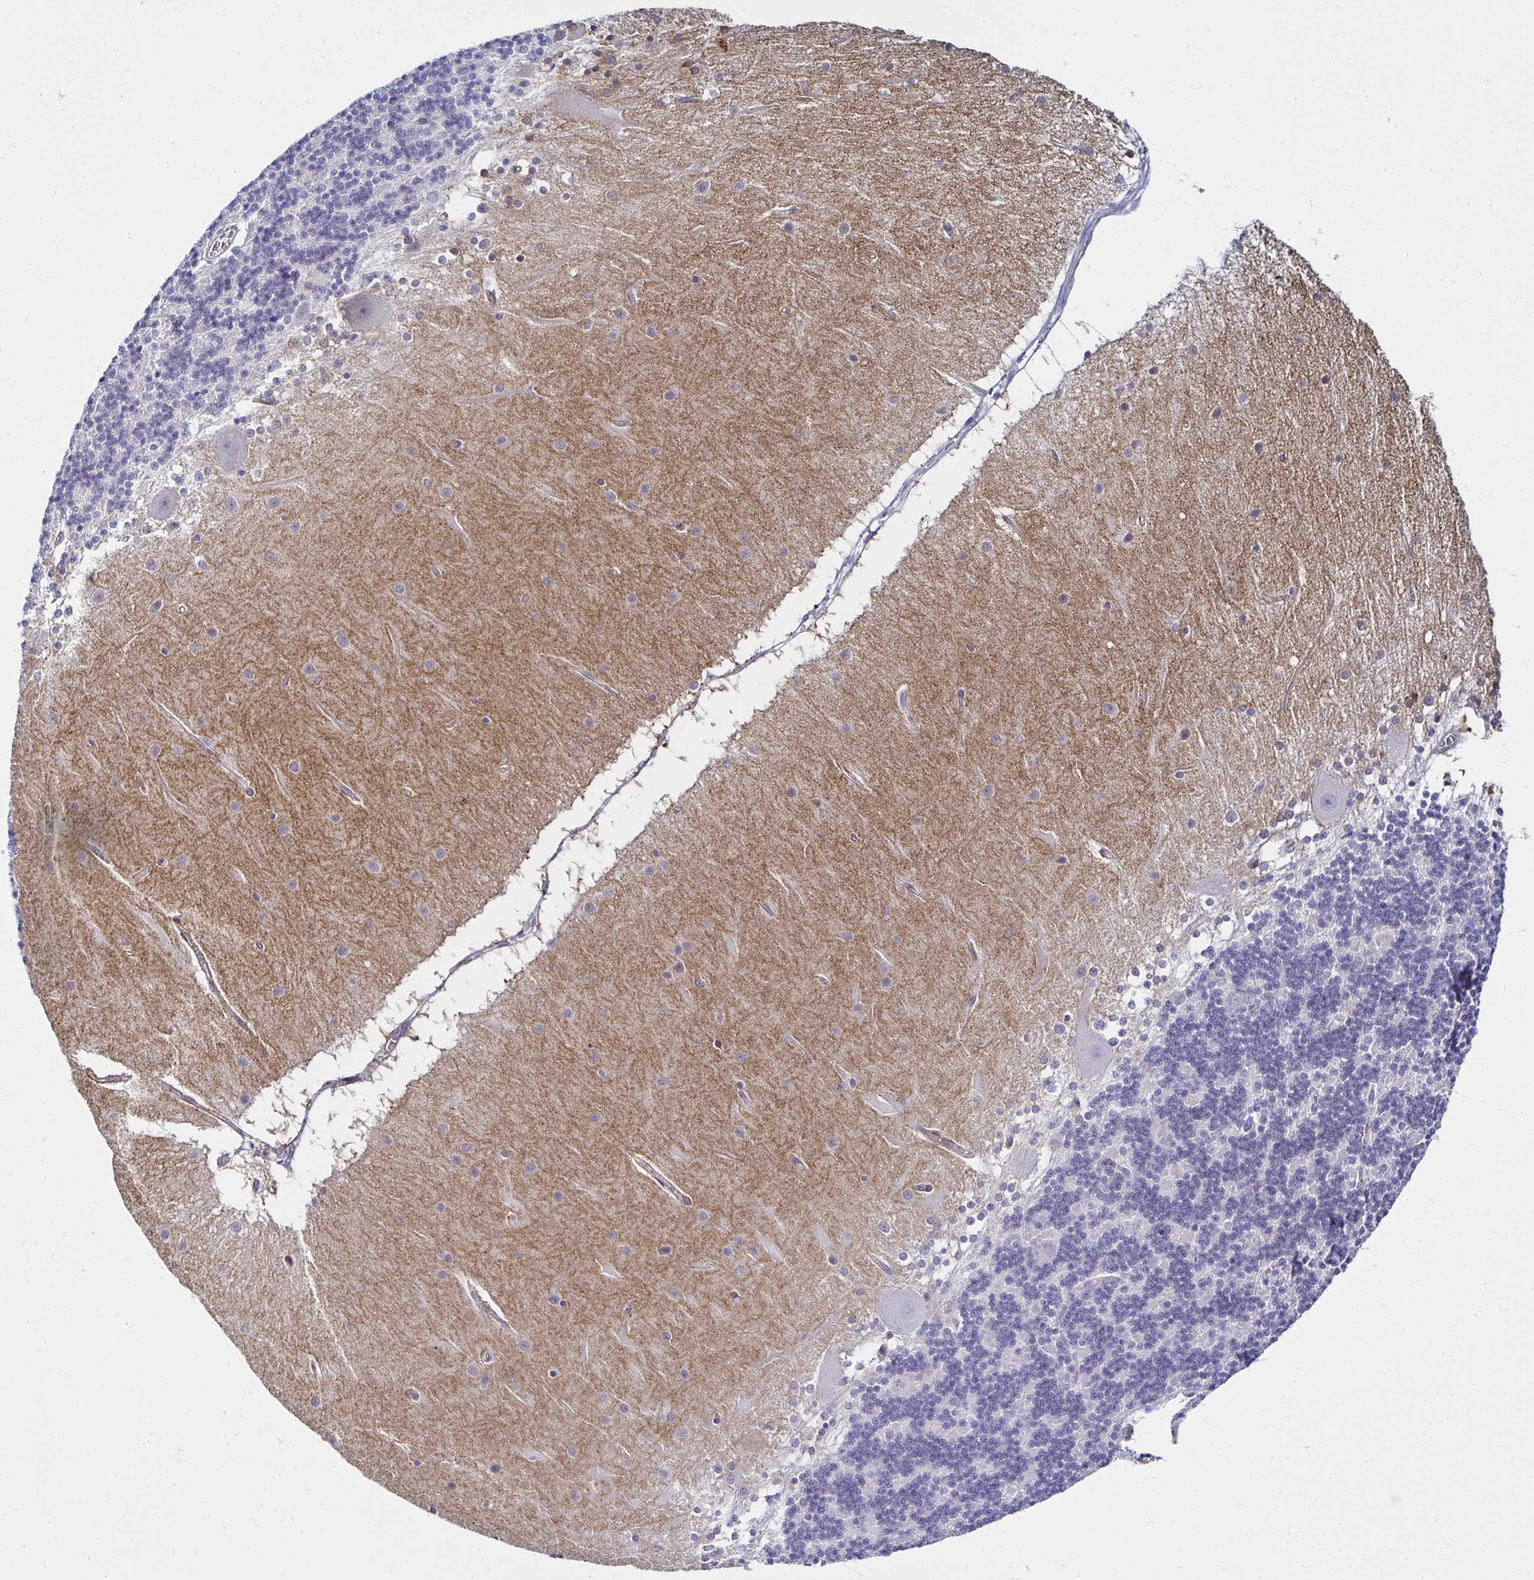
{"staining": {"intensity": "negative", "quantity": "none", "location": "none"}, "tissue": "cerebellum", "cell_type": "Cells in granular layer", "image_type": "normal", "snomed": [{"axis": "morphology", "description": "Normal tissue, NOS"}, {"axis": "topography", "description": "Cerebellum"}], "caption": "Protein analysis of unremarkable cerebellum reveals no significant staining in cells in granular layer. Nuclei are stained in blue.", "gene": "ANKRD62", "patient": {"sex": "female", "age": 54}}